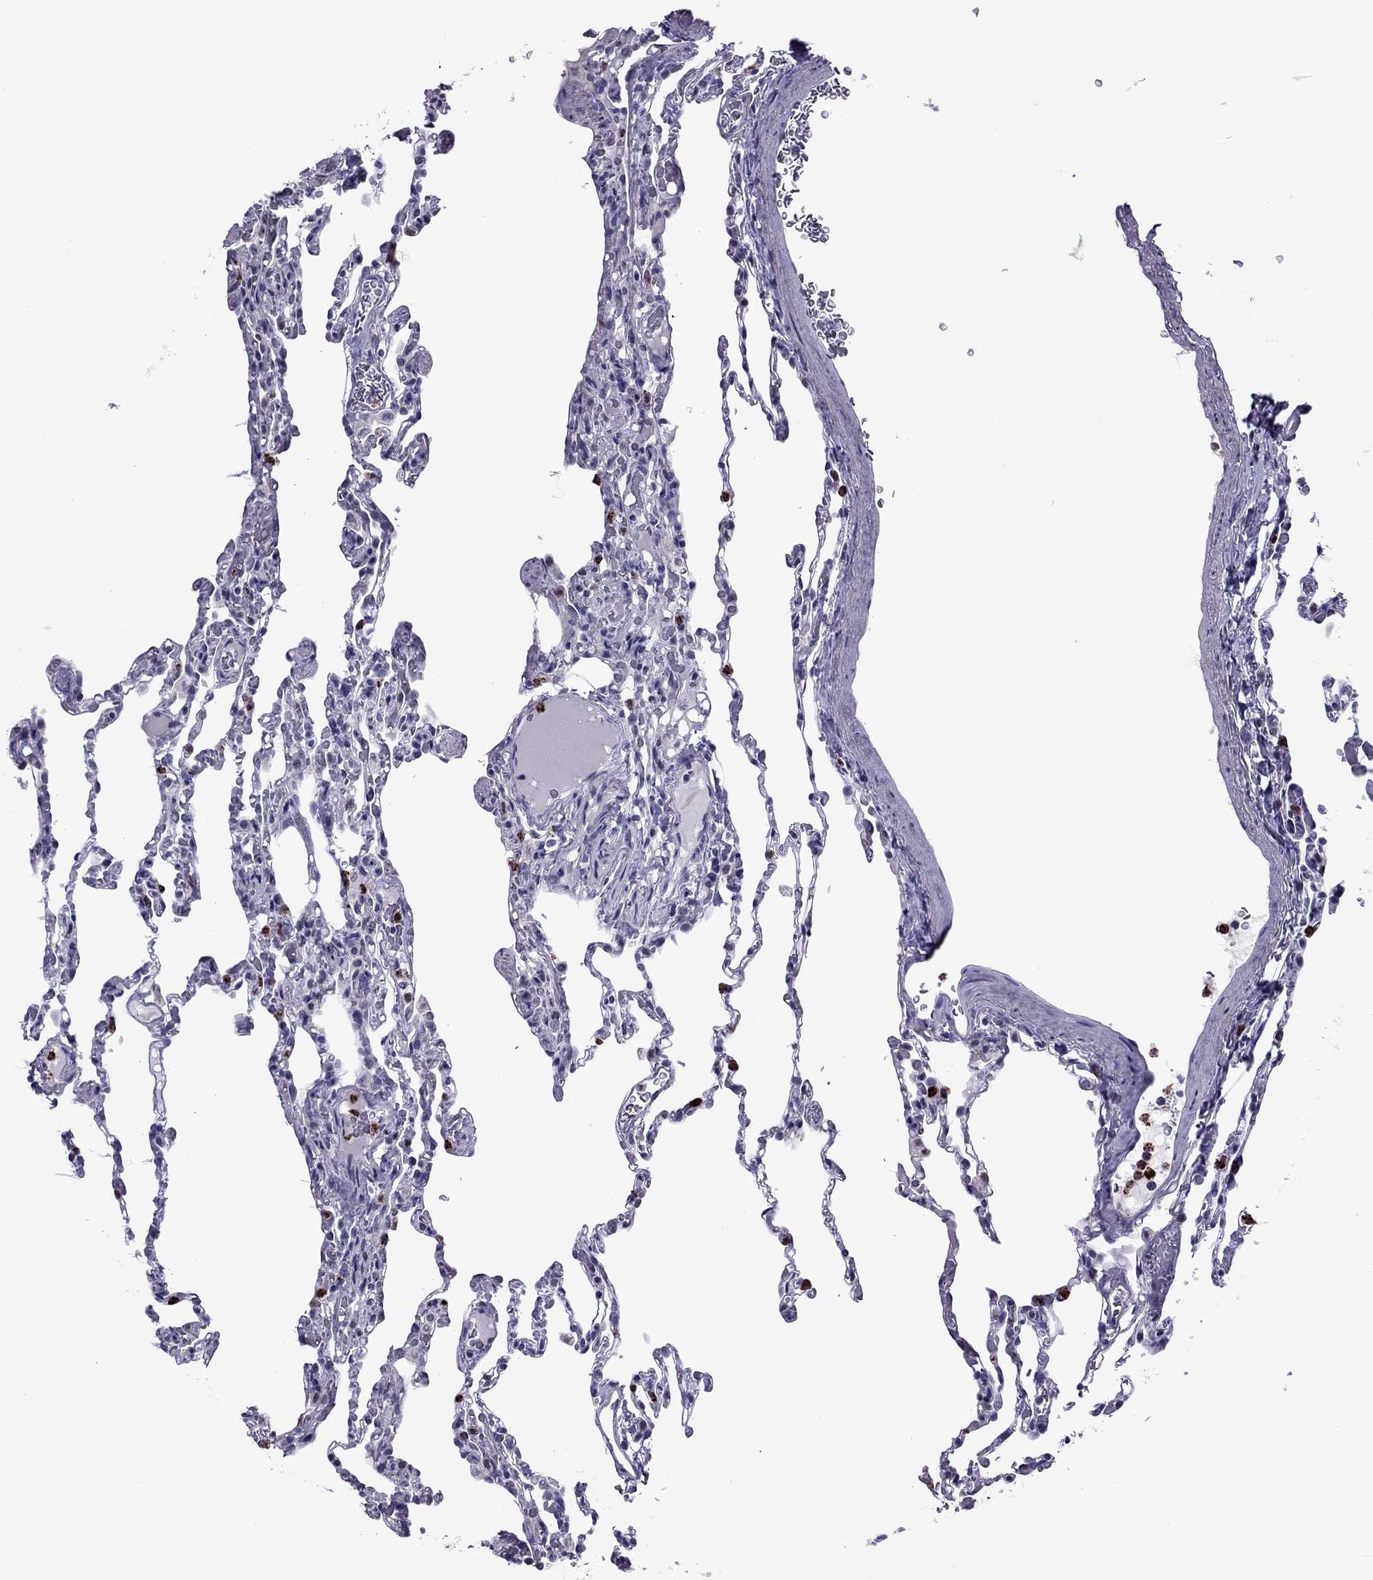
{"staining": {"intensity": "negative", "quantity": "none", "location": "none"}, "tissue": "lung", "cell_type": "Alveolar cells", "image_type": "normal", "snomed": [{"axis": "morphology", "description": "Normal tissue, NOS"}, {"axis": "topography", "description": "Lung"}], "caption": "Alveolar cells show no significant positivity in unremarkable lung. Nuclei are stained in blue.", "gene": "CCL27", "patient": {"sex": "female", "age": 43}}